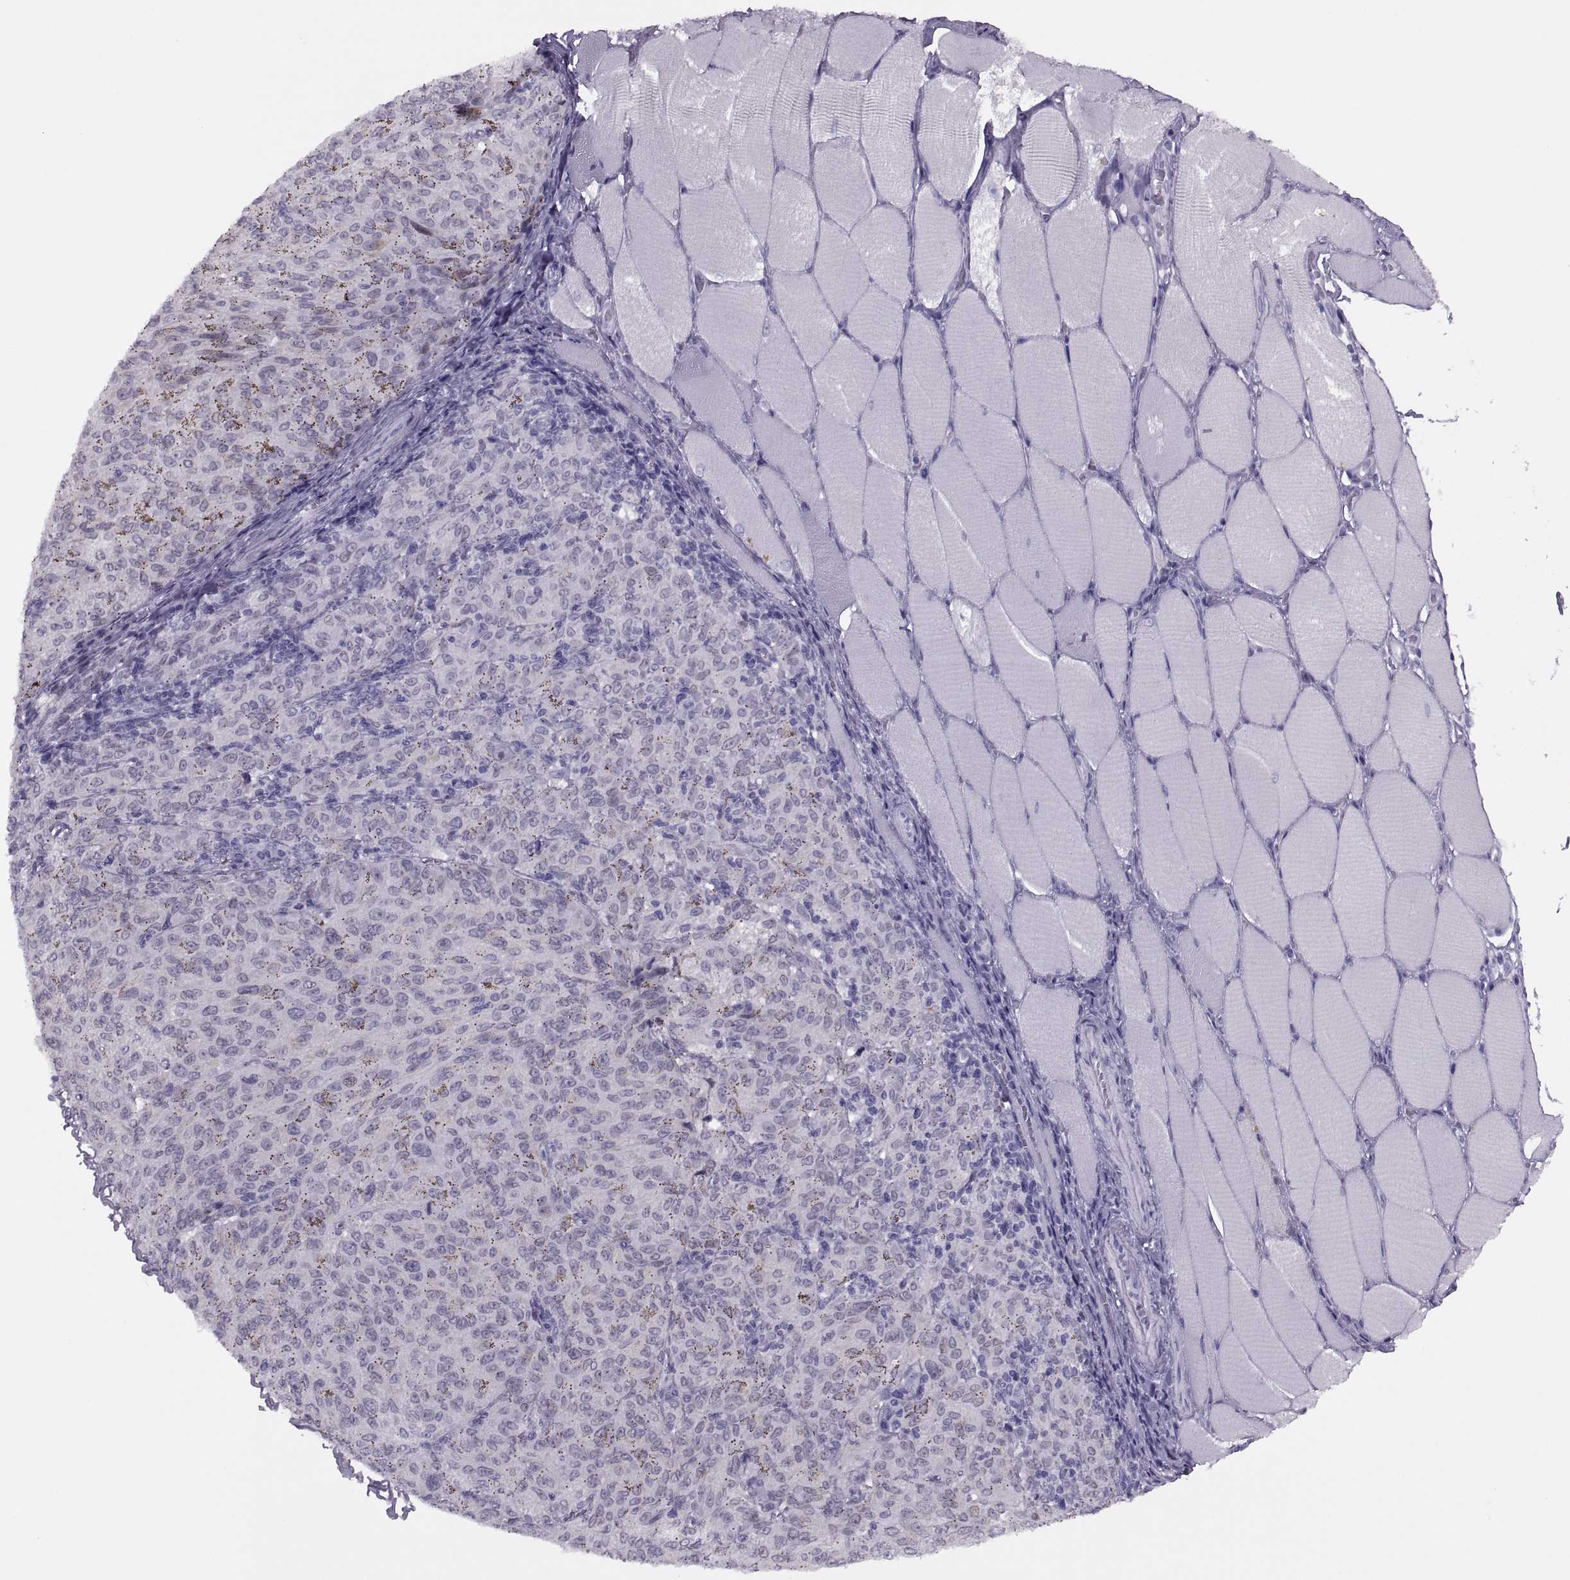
{"staining": {"intensity": "negative", "quantity": "none", "location": "none"}, "tissue": "melanoma", "cell_type": "Tumor cells", "image_type": "cancer", "snomed": [{"axis": "morphology", "description": "Malignant melanoma, NOS"}, {"axis": "topography", "description": "Skin"}], "caption": "The photomicrograph displays no staining of tumor cells in melanoma.", "gene": "FAM24A", "patient": {"sex": "female", "age": 72}}